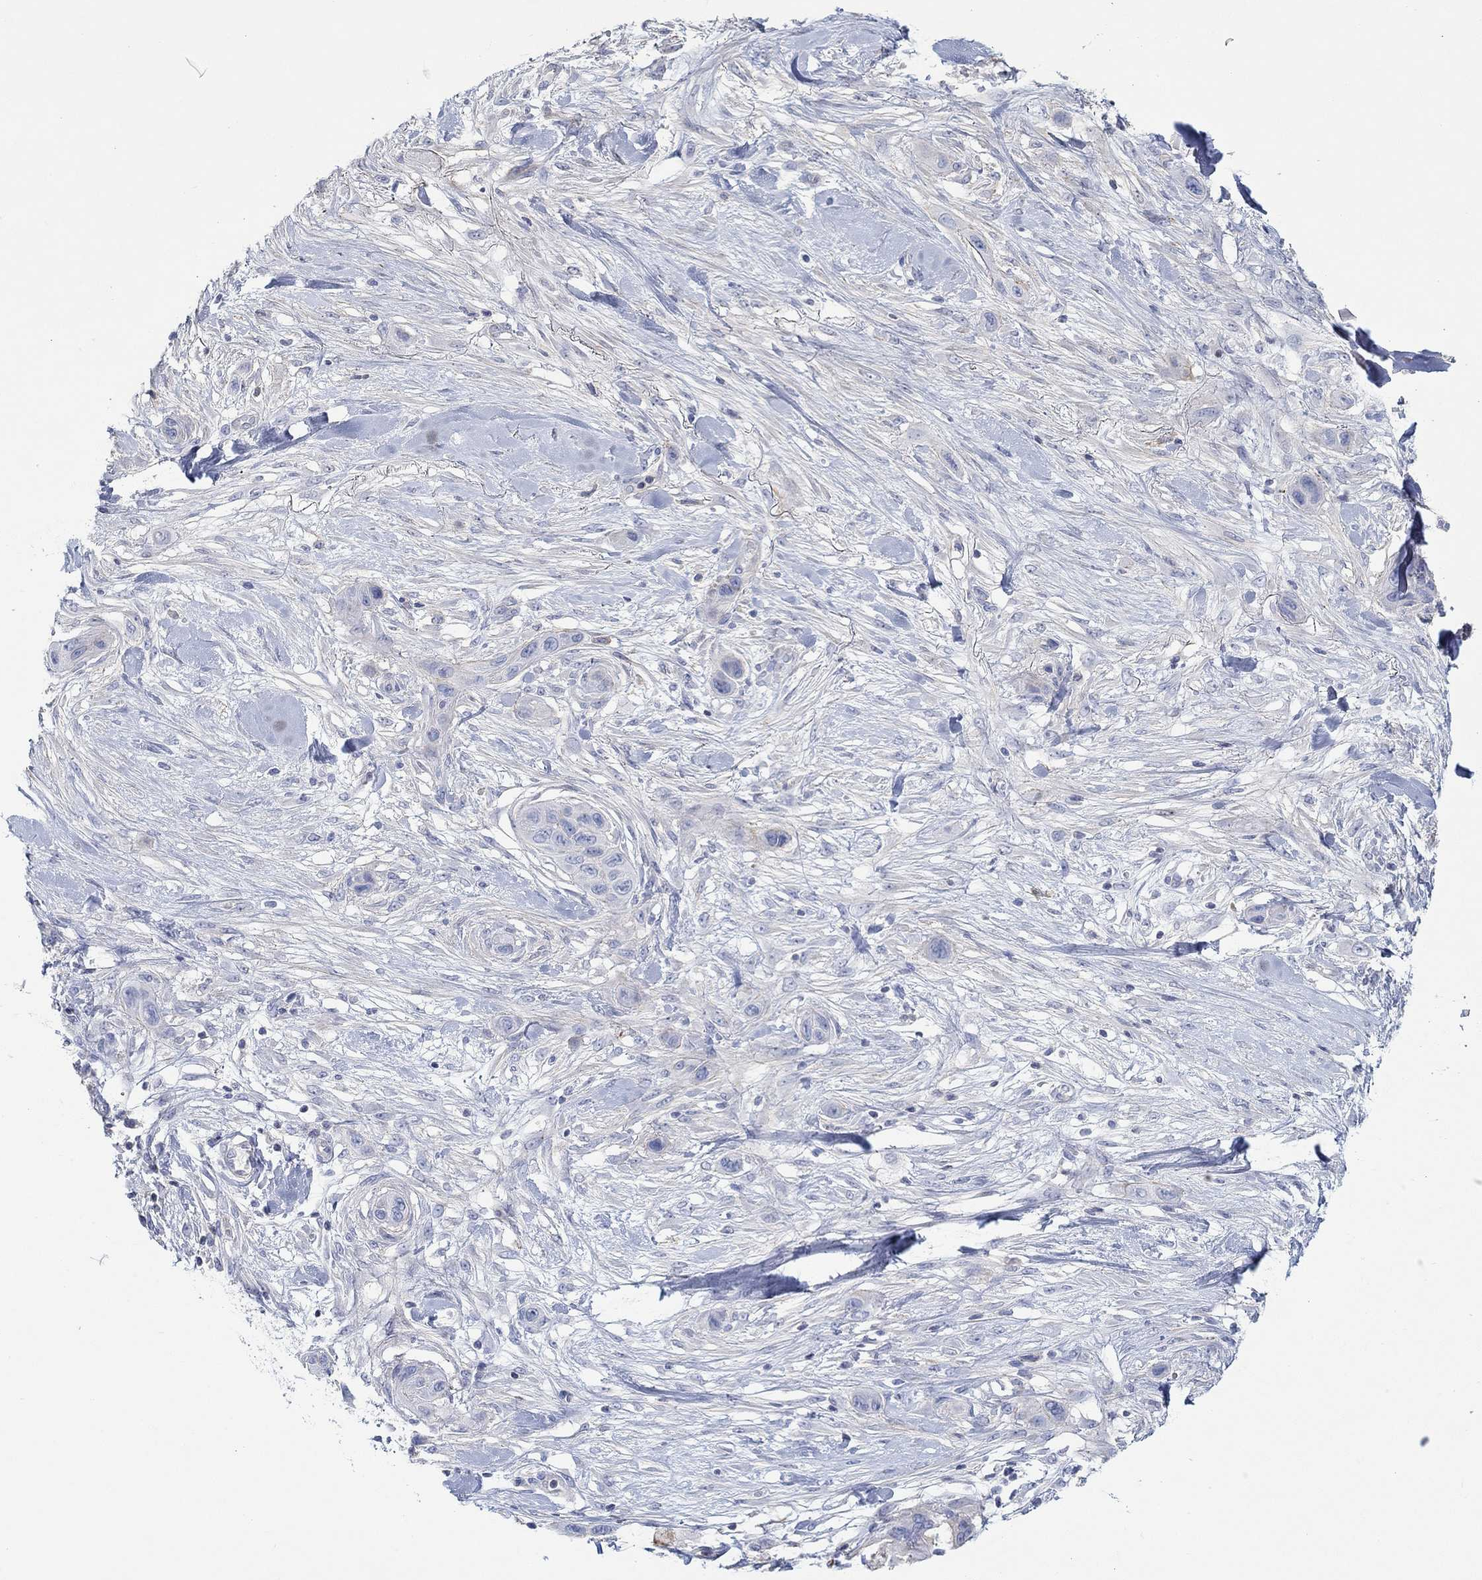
{"staining": {"intensity": "negative", "quantity": "none", "location": "none"}, "tissue": "skin cancer", "cell_type": "Tumor cells", "image_type": "cancer", "snomed": [{"axis": "morphology", "description": "Squamous cell carcinoma, NOS"}, {"axis": "topography", "description": "Skin"}], "caption": "This is an IHC image of human skin cancer (squamous cell carcinoma). There is no positivity in tumor cells.", "gene": "PPIL6", "patient": {"sex": "male", "age": 79}}